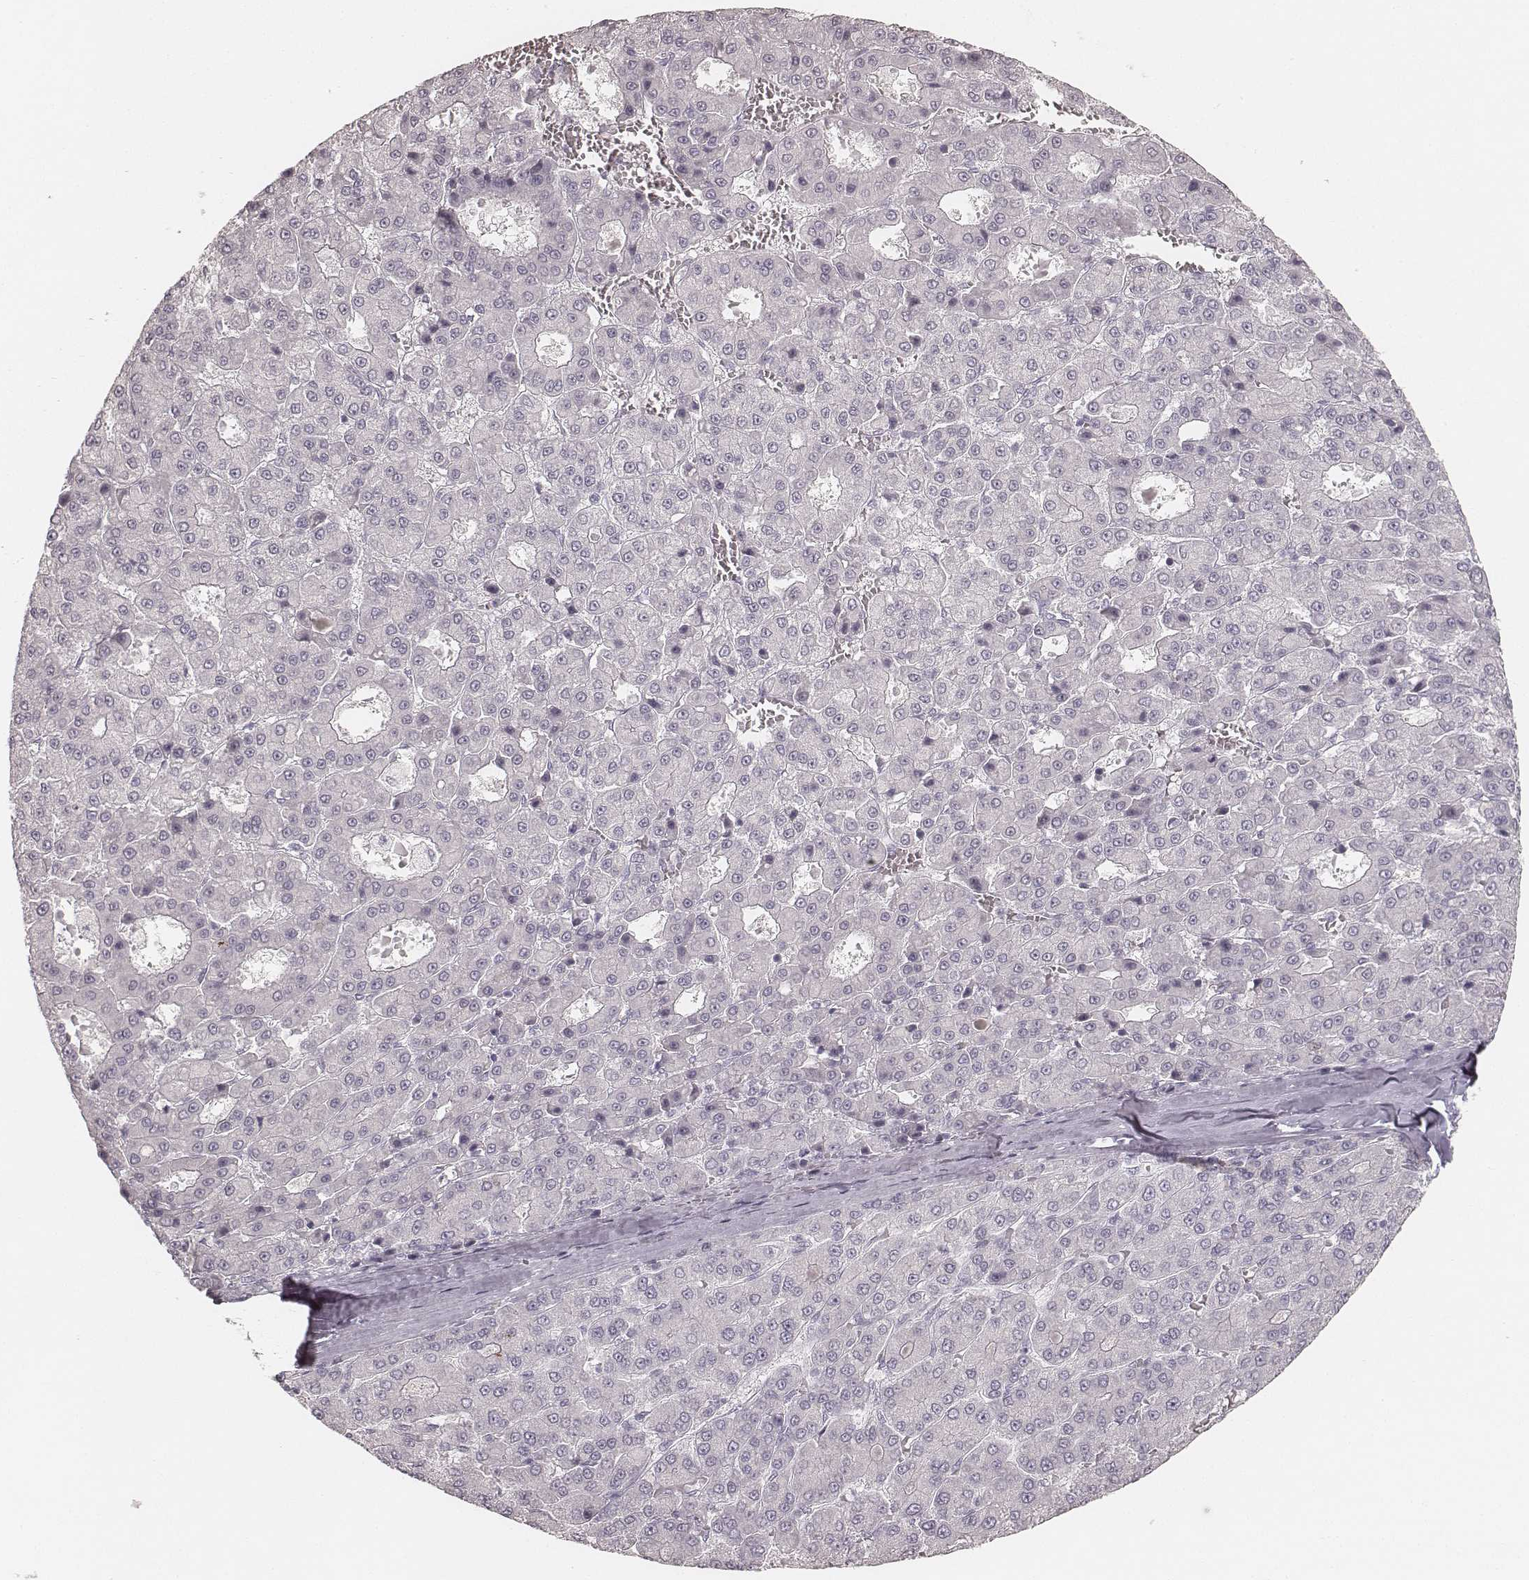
{"staining": {"intensity": "negative", "quantity": "none", "location": "none"}, "tissue": "liver cancer", "cell_type": "Tumor cells", "image_type": "cancer", "snomed": [{"axis": "morphology", "description": "Carcinoma, Hepatocellular, NOS"}, {"axis": "topography", "description": "Liver"}], "caption": "The micrograph exhibits no significant positivity in tumor cells of liver cancer (hepatocellular carcinoma). (Brightfield microscopy of DAB (3,3'-diaminobenzidine) immunohistochemistry (IHC) at high magnification).", "gene": "KRT72", "patient": {"sex": "male", "age": 70}}